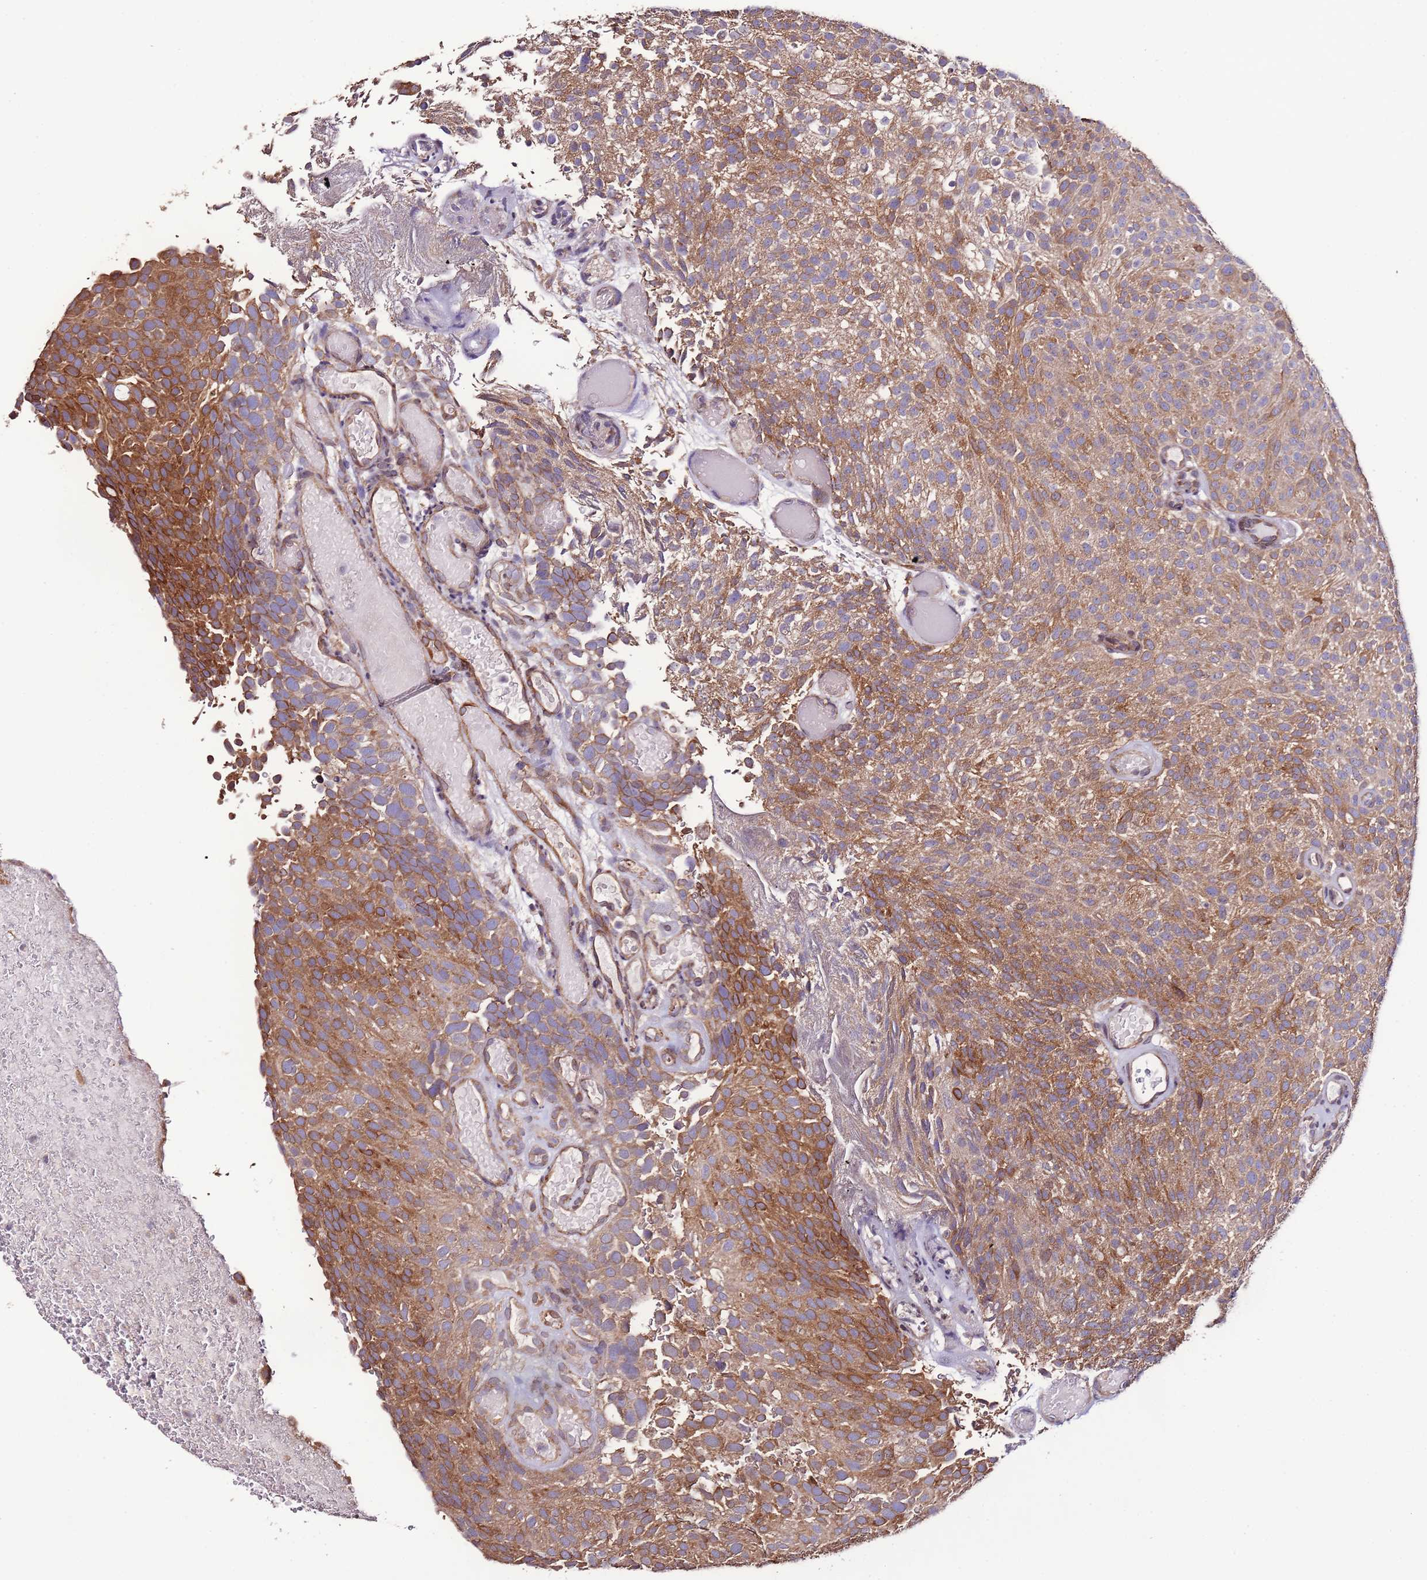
{"staining": {"intensity": "moderate", "quantity": ">75%", "location": "cytoplasmic/membranous"}, "tissue": "urothelial cancer", "cell_type": "Tumor cells", "image_type": "cancer", "snomed": [{"axis": "morphology", "description": "Urothelial carcinoma, Low grade"}, {"axis": "topography", "description": "Urinary bladder"}], "caption": "Human urothelial cancer stained for a protein (brown) shows moderate cytoplasmic/membranous positive positivity in approximately >75% of tumor cells.", "gene": "SLC41A3", "patient": {"sex": "male", "age": 78}}